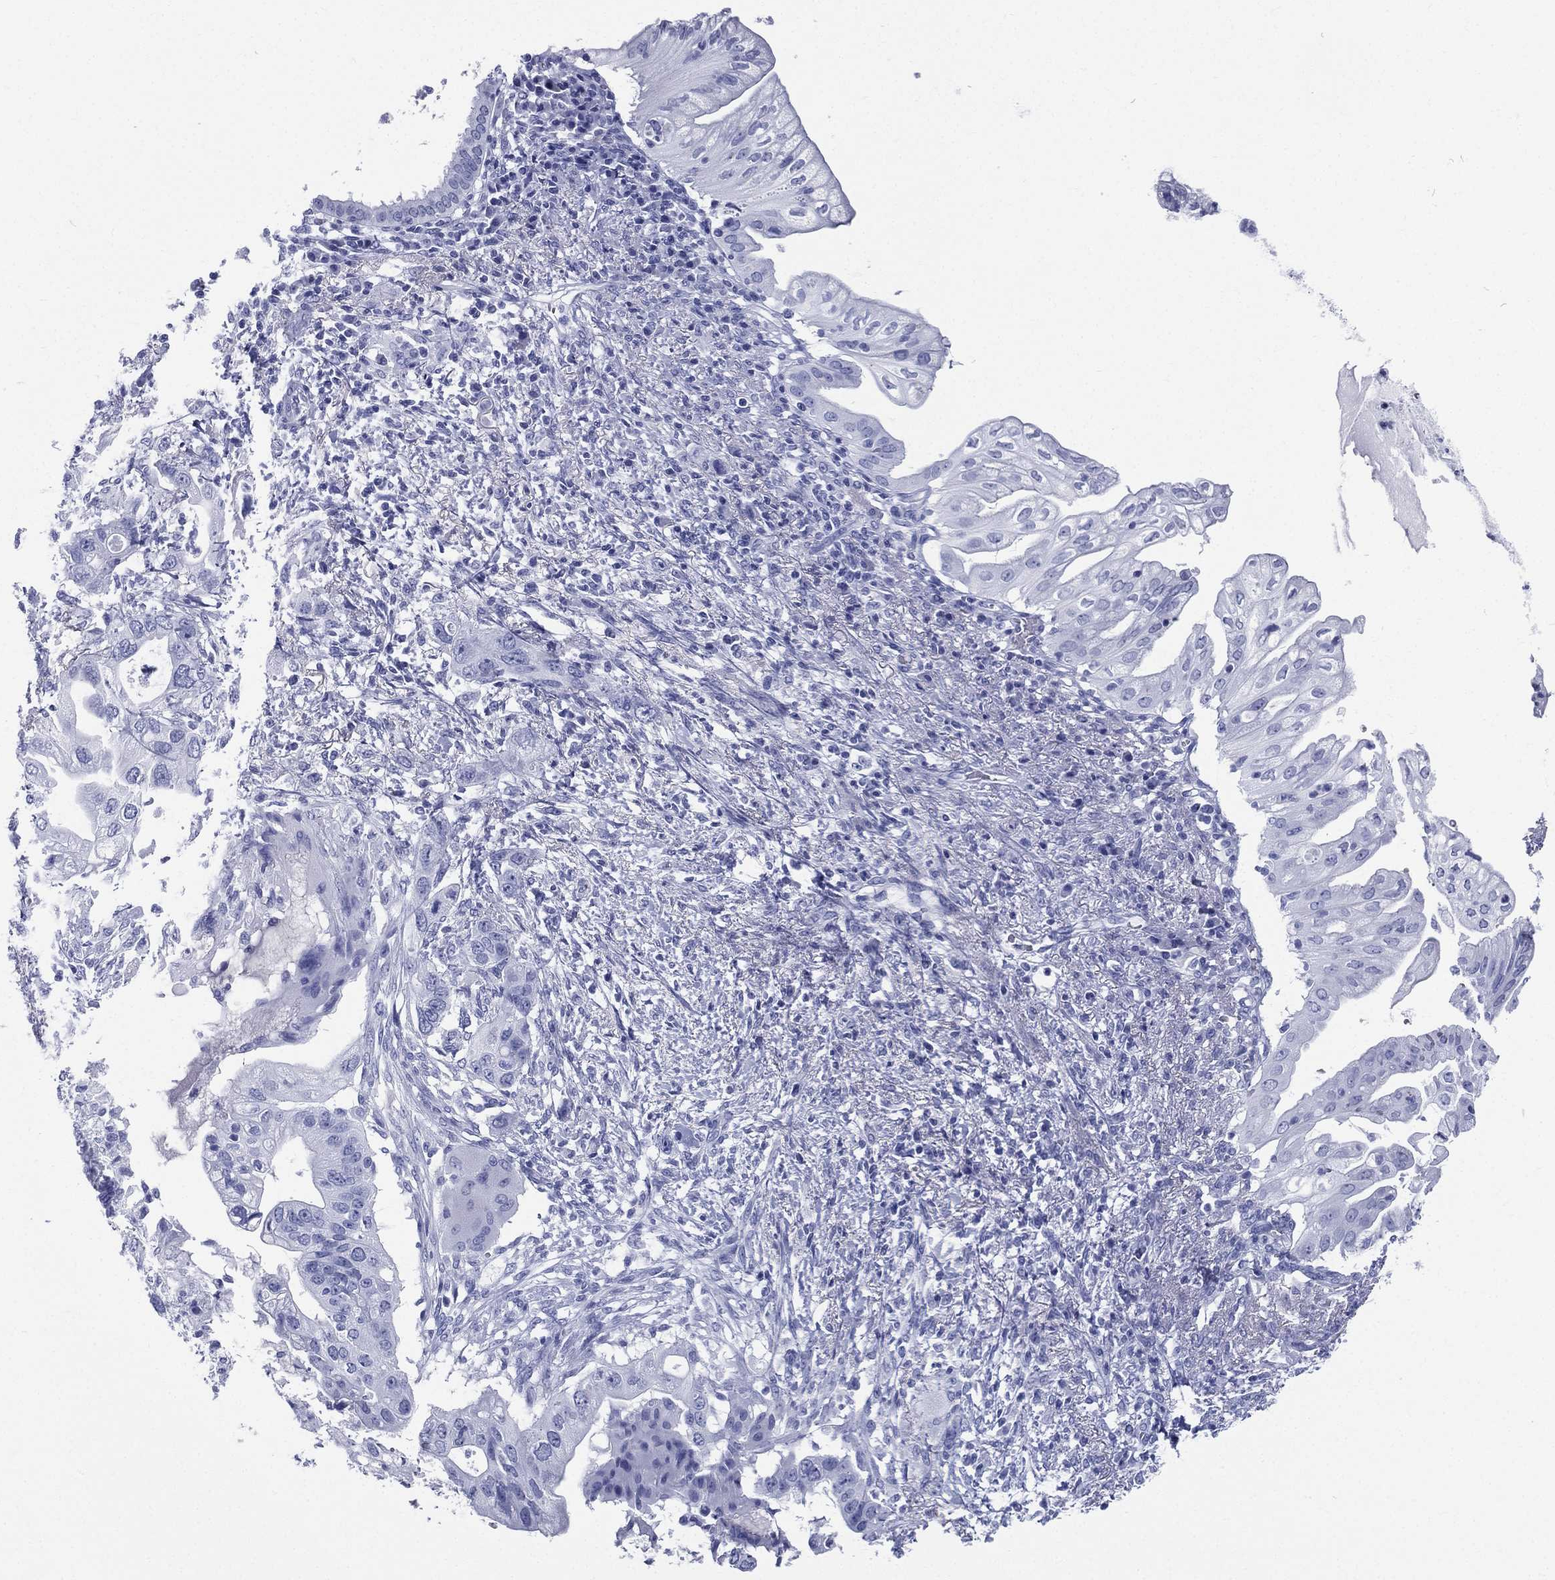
{"staining": {"intensity": "negative", "quantity": "none", "location": "none"}, "tissue": "pancreatic cancer", "cell_type": "Tumor cells", "image_type": "cancer", "snomed": [{"axis": "morphology", "description": "Adenocarcinoma, NOS"}, {"axis": "topography", "description": "Pancreas"}], "caption": "The micrograph displays no significant expression in tumor cells of pancreatic cancer. Brightfield microscopy of immunohistochemistry (IHC) stained with DAB (3,3'-diaminobenzidine) (brown) and hematoxylin (blue), captured at high magnification.", "gene": "RSPH4A", "patient": {"sex": "female", "age": 72}}